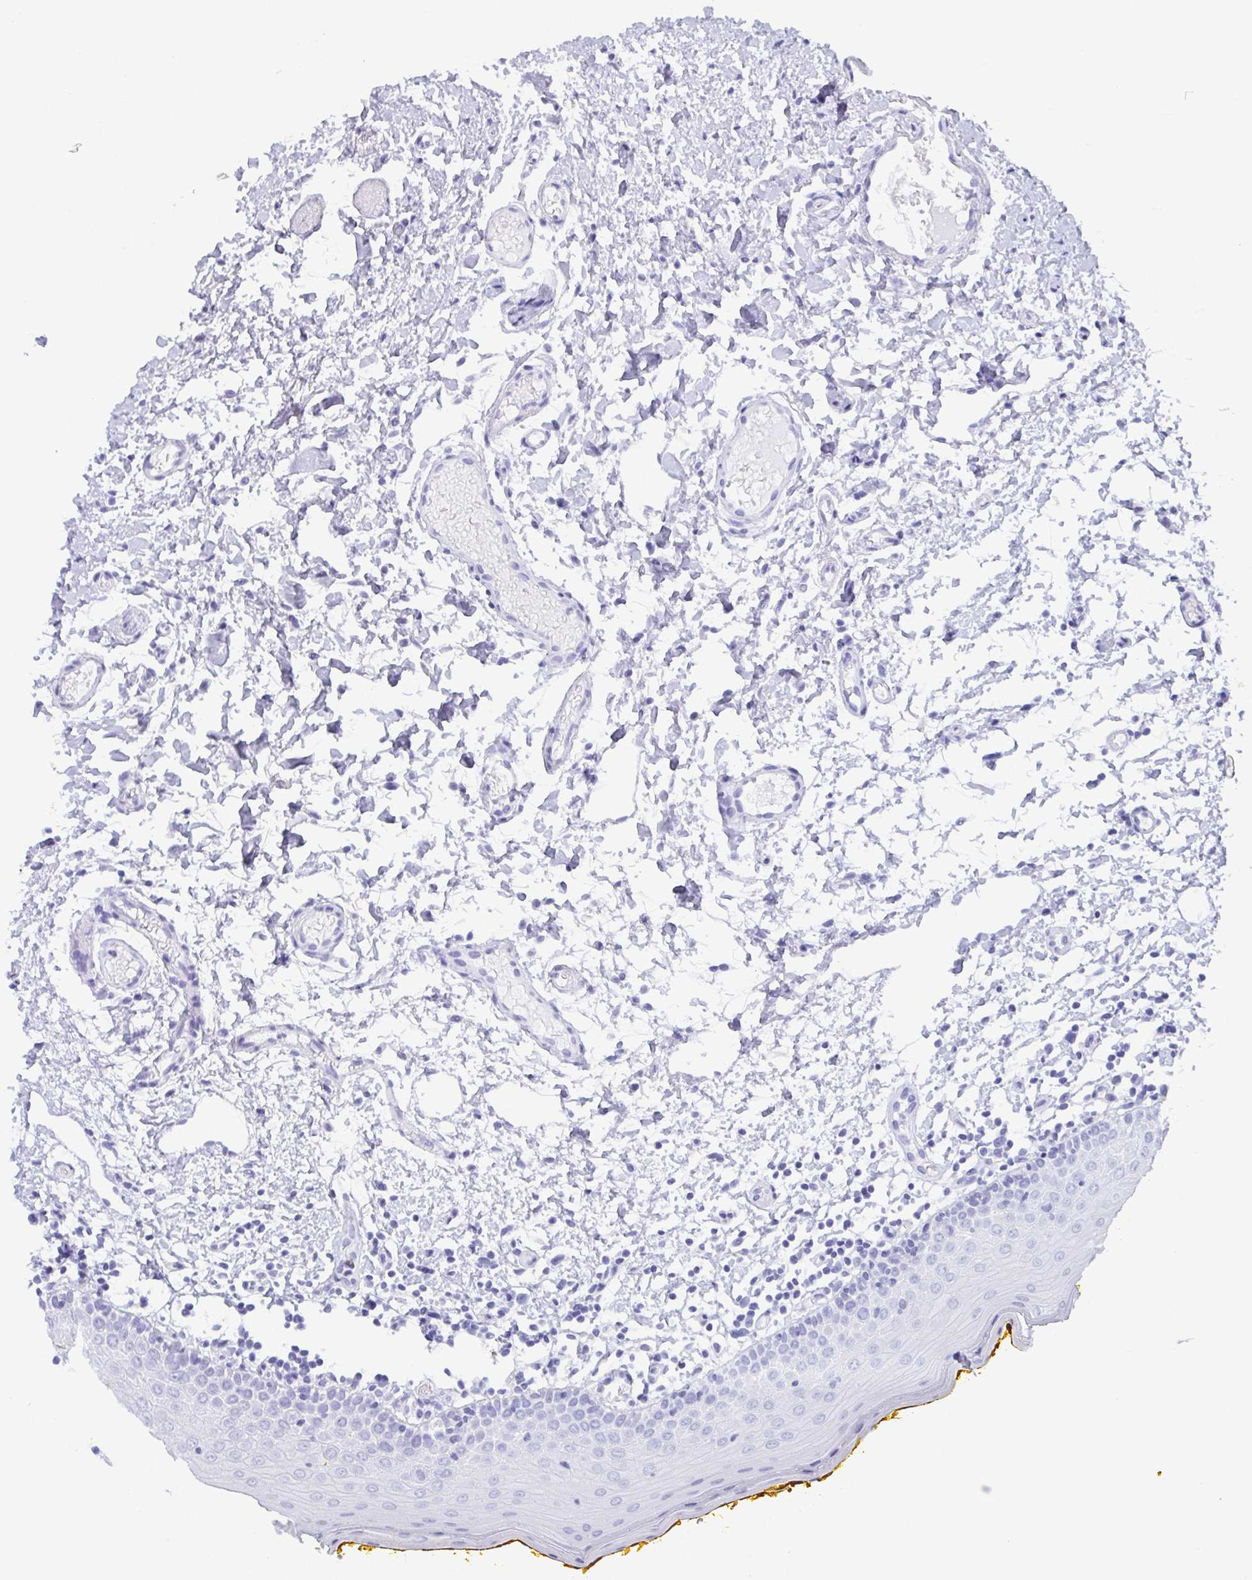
{"staining": {"intensity": "negative", "quantity": "none", "location": "none"}, "tissue": "oral mucosa", "cell_type": "Squamous epithelial cells", "image_type": "normal", "snomed": [{"axis": "morphology", "description": "Normal tissue, NOS"}, {"axis": "topography", "description": "Oral tissue"}, {"axis": "topography", "description": "Tounge, NOS"}], "caption": "IHC of normal human oral mucosa exhibits no staining in squamous epithelial cells.", "gene": "TEX19", "patient": {"sex": "female", "age": 58}}